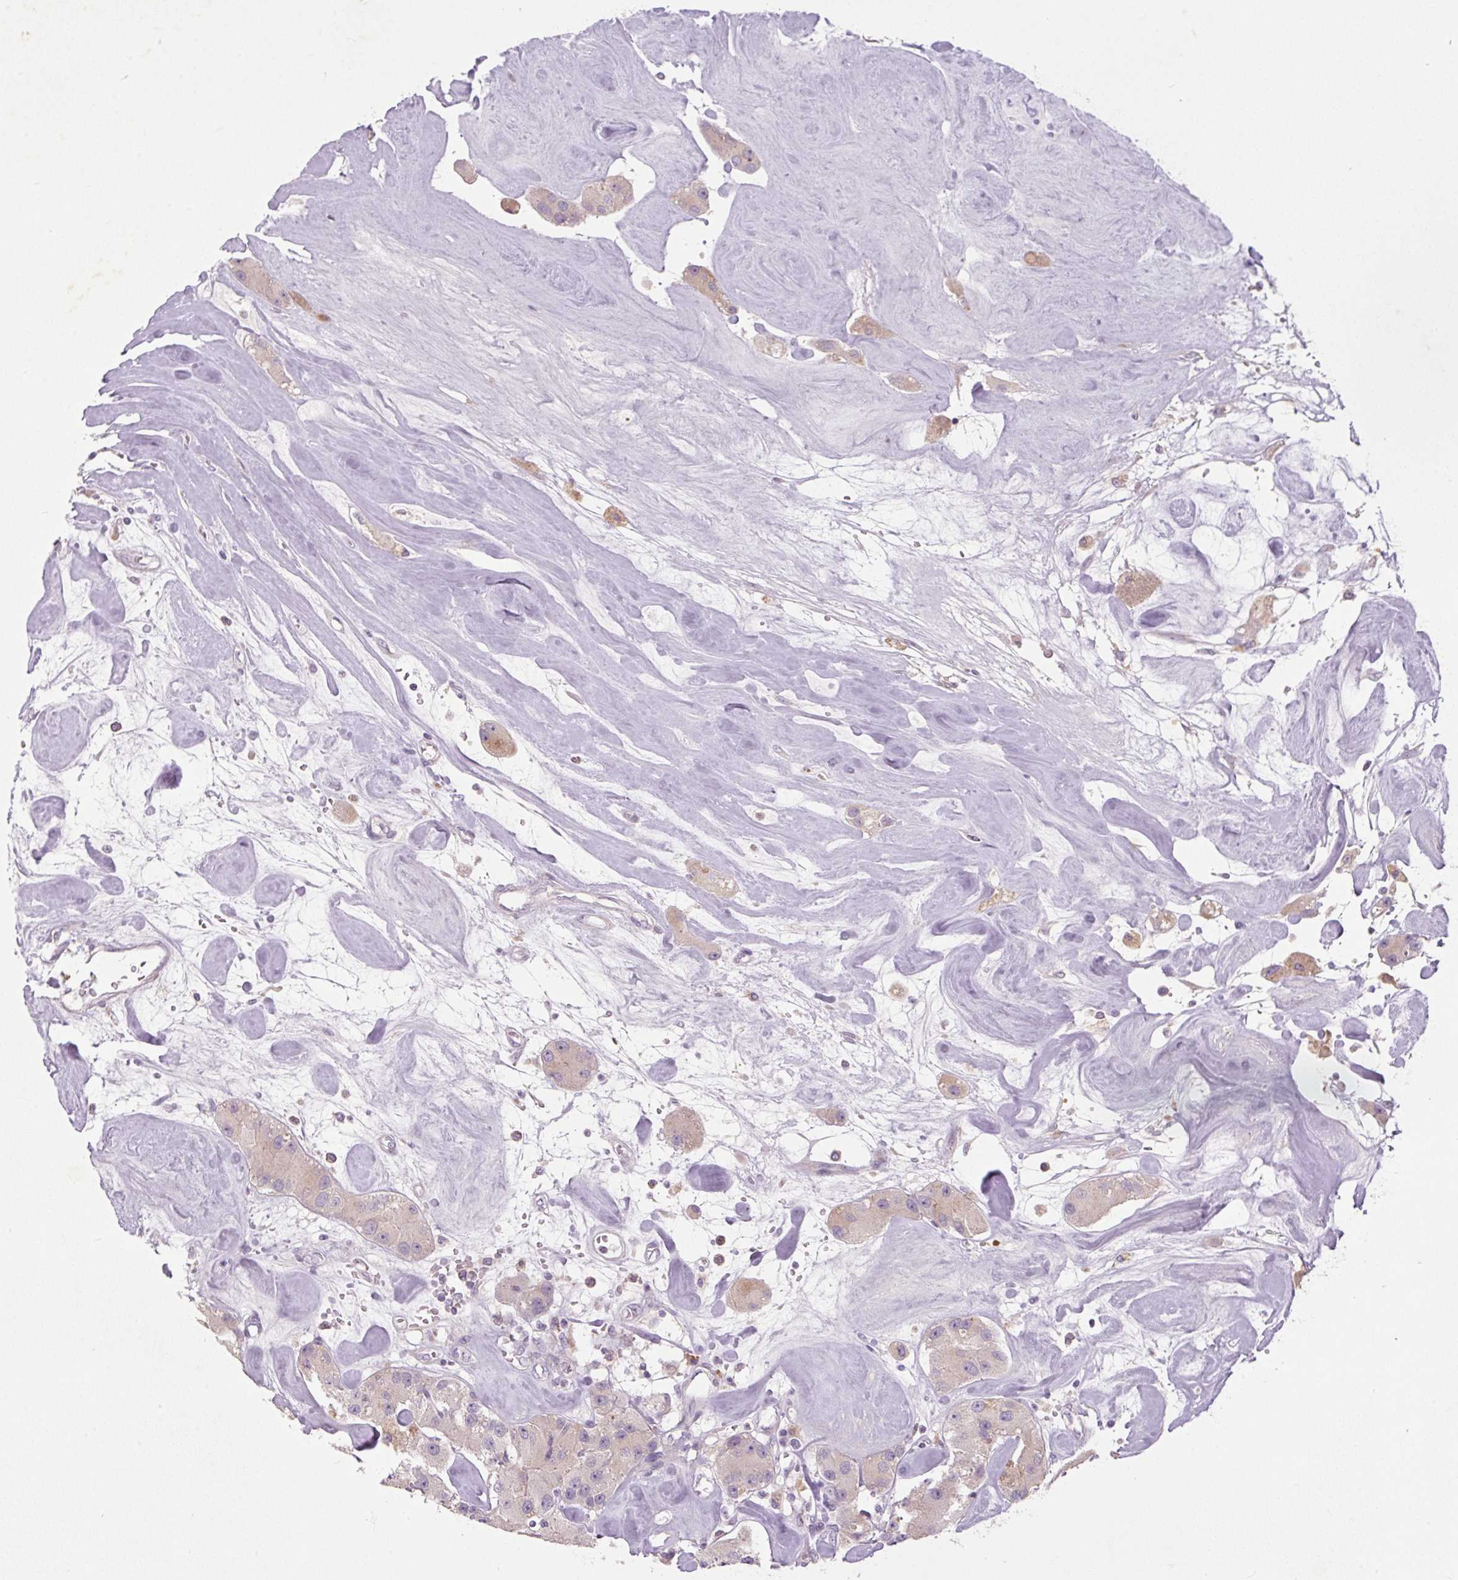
{"staining": {"intensity": "weak", "quantity": "<25%", "location": "cytoplasmic/membranous"}, "tissue": "carcinoid", "cell_type": "Tumor cells", "image_type": "cancer", "snomed": [{"axis": "morphology", "description": "Carcinoid, malignant, NOS"}, {"axis": "topography", "description": "Pancreas"}], "caption": "High power microscopy micrograph of an immunohistochemistry (IHC) micrograph of malignant carcinoid, revealing no significant positivity in tumor cells. (Immunohistochemistry, brightfield microscopy, high magnification).", "gene": "TMEM100", "patient": {"sex": "male", "age": 41}}